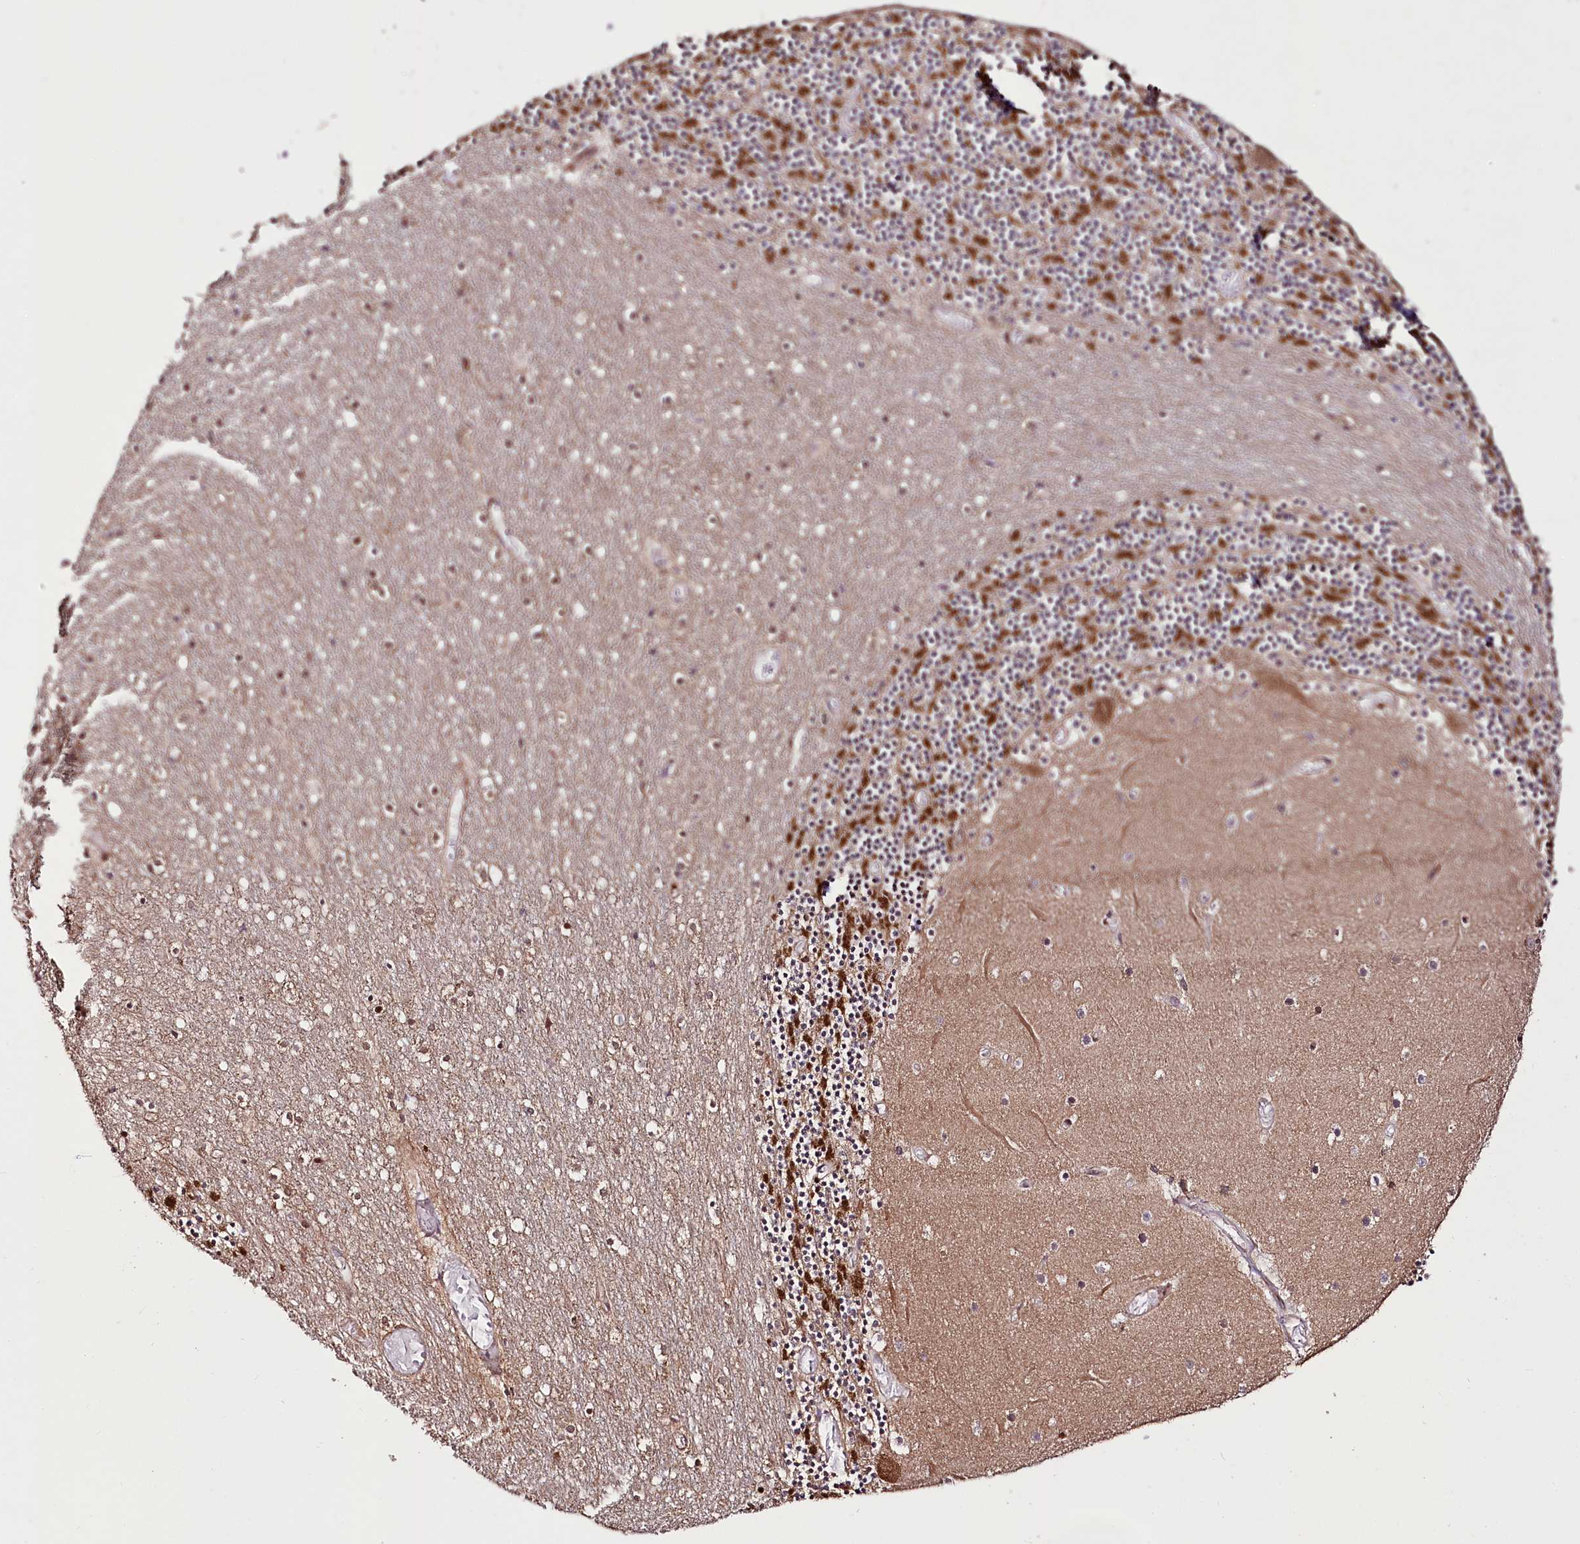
{"staining": {"intensity": "strong", "quantity": "25%-75%", "location": "cytoplasmic/membranous"}, "tissue": "cerebellum", "cell_type": "Cells in granular layer", "image_type": "normal", "snomed": [{"axis": "morphology", "description": "Normal tissue, NOS"}, {"axis": "topography", "description": "Cerebellum"}], "caption": "An immunohistochemistry (IHC) photomicrograph of unremarkable tissue is shown. Protein staining in brown labels strong cytoplasmic/membranous positivity in cerebellum within cells in granular layer. (DAB = brown stain, brightfield microscopy at high magnification).", "gene": "DHX29", "patient": {"sex": "female", "age": 28}}